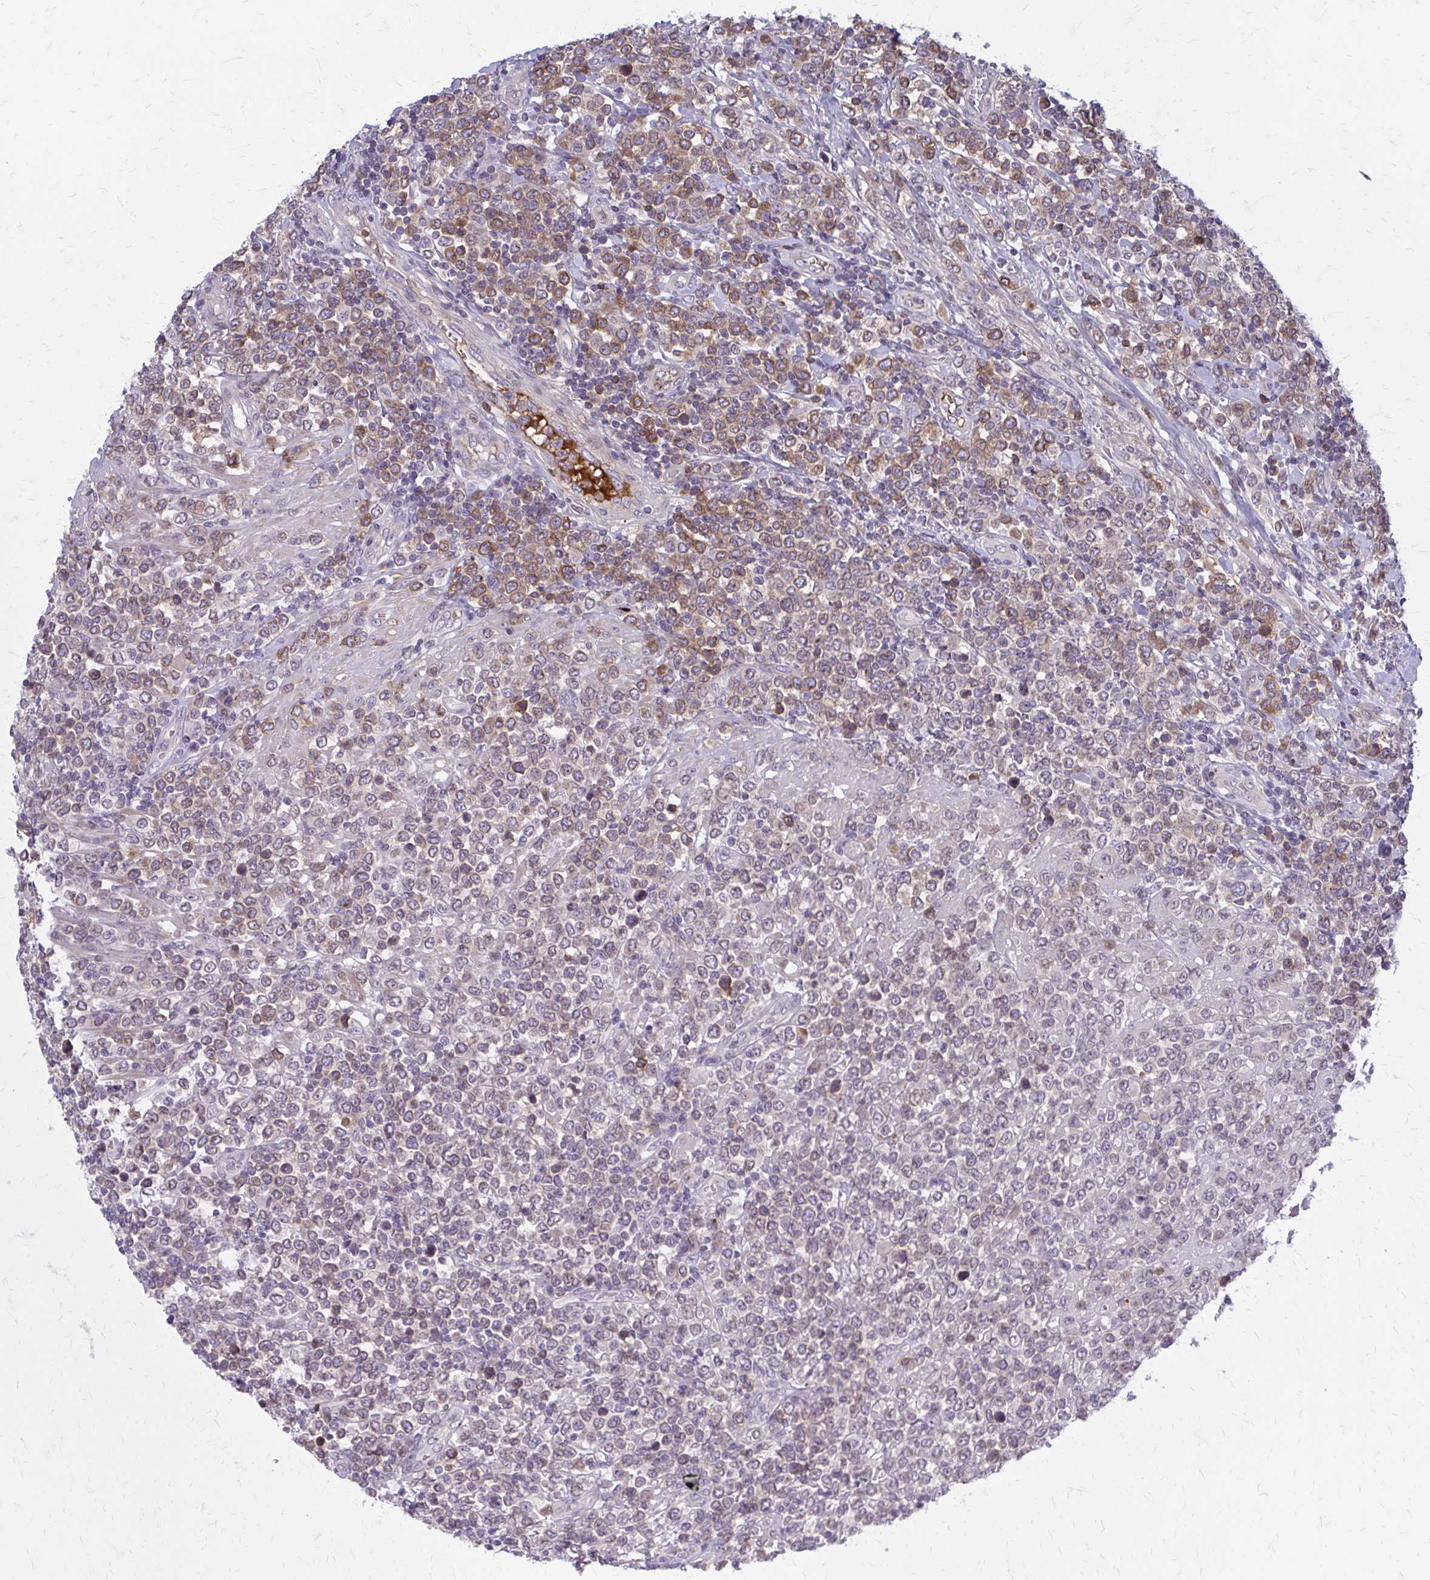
{"staining": {"intensity": "moderate", "quantity": "25%-75%", "location": "cytoplasmic/membranous"}, "tissue": "lymphoma", "cell_type": "Tumor cells", "image_type": "cancer", "snomed": [{"axis": "morphology", "description": "Malignant lymphoma, non-Hodgkin's type, High grade"}, {"axis": "topography", "description": "Soft tissue"}], "caption": "A histopathology image showing moderate cytoplasmic/membranous staining in about 25%-75% of tumor cells in high-grade malignant lymphoma, non-Hodgkin's type, as visualized by brown immunohistochemical staining.", "gene": "MCRIP2", "patient": {"sex": "female", "age": 56}}